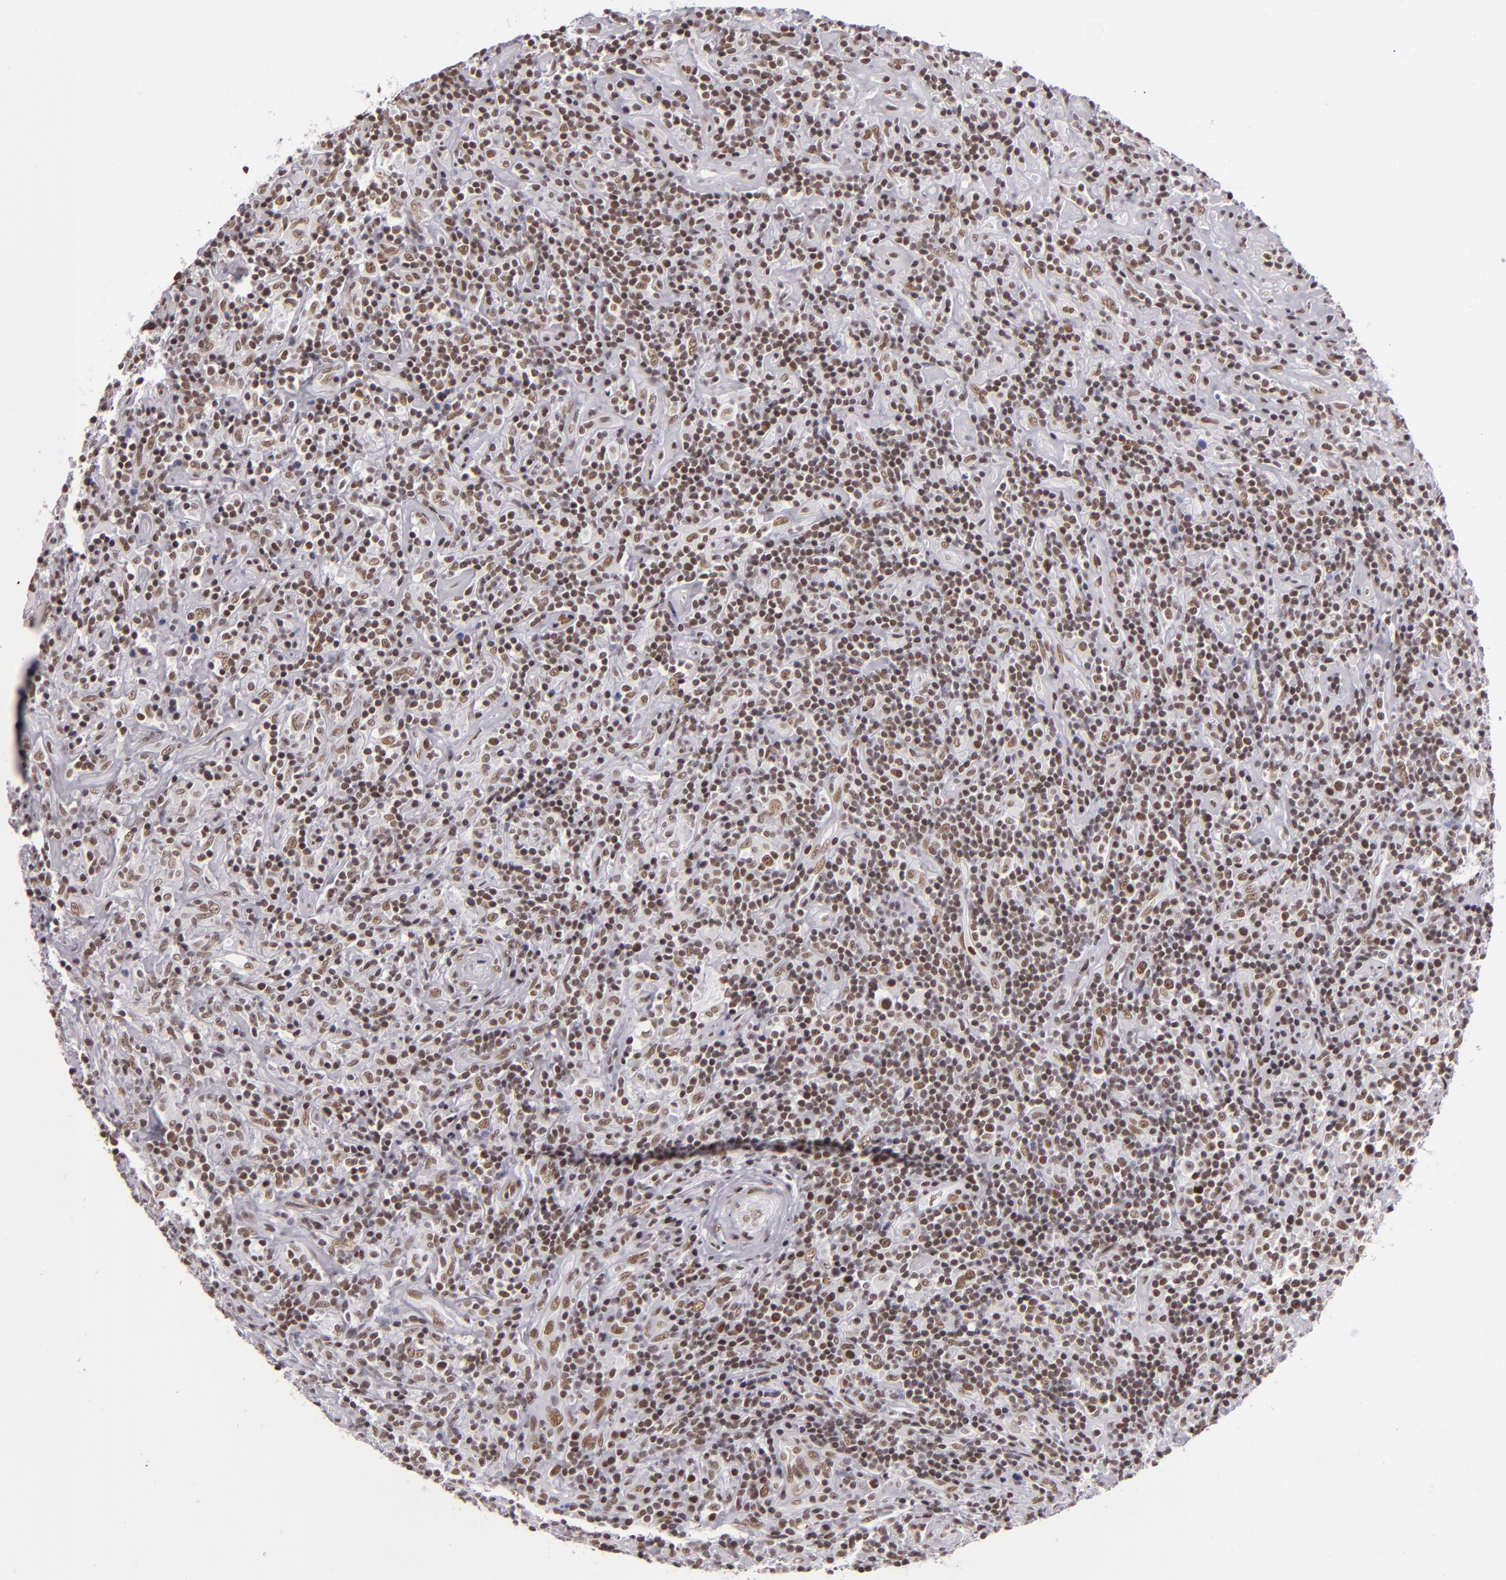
{"staining": {"intensity": "weak", "quantity": ">75%", "location": "nuclear"}, "tissue": "lymphoma", "cell_type": "Tumor cells", "image_type": "cancer", "snomed": [{"axis": "morphology", "description": "Hodgkin's disease, NOS"}, {"axis": "topography", "description": "Lymph node"}], "caption": "Weak nuclear protein positivity is present in approximately >75% of tumor cells in lymphoma. Nuclei are stained in blue.", "gene": "BRD8", "patient": {"sex": "male", "age": 46}}